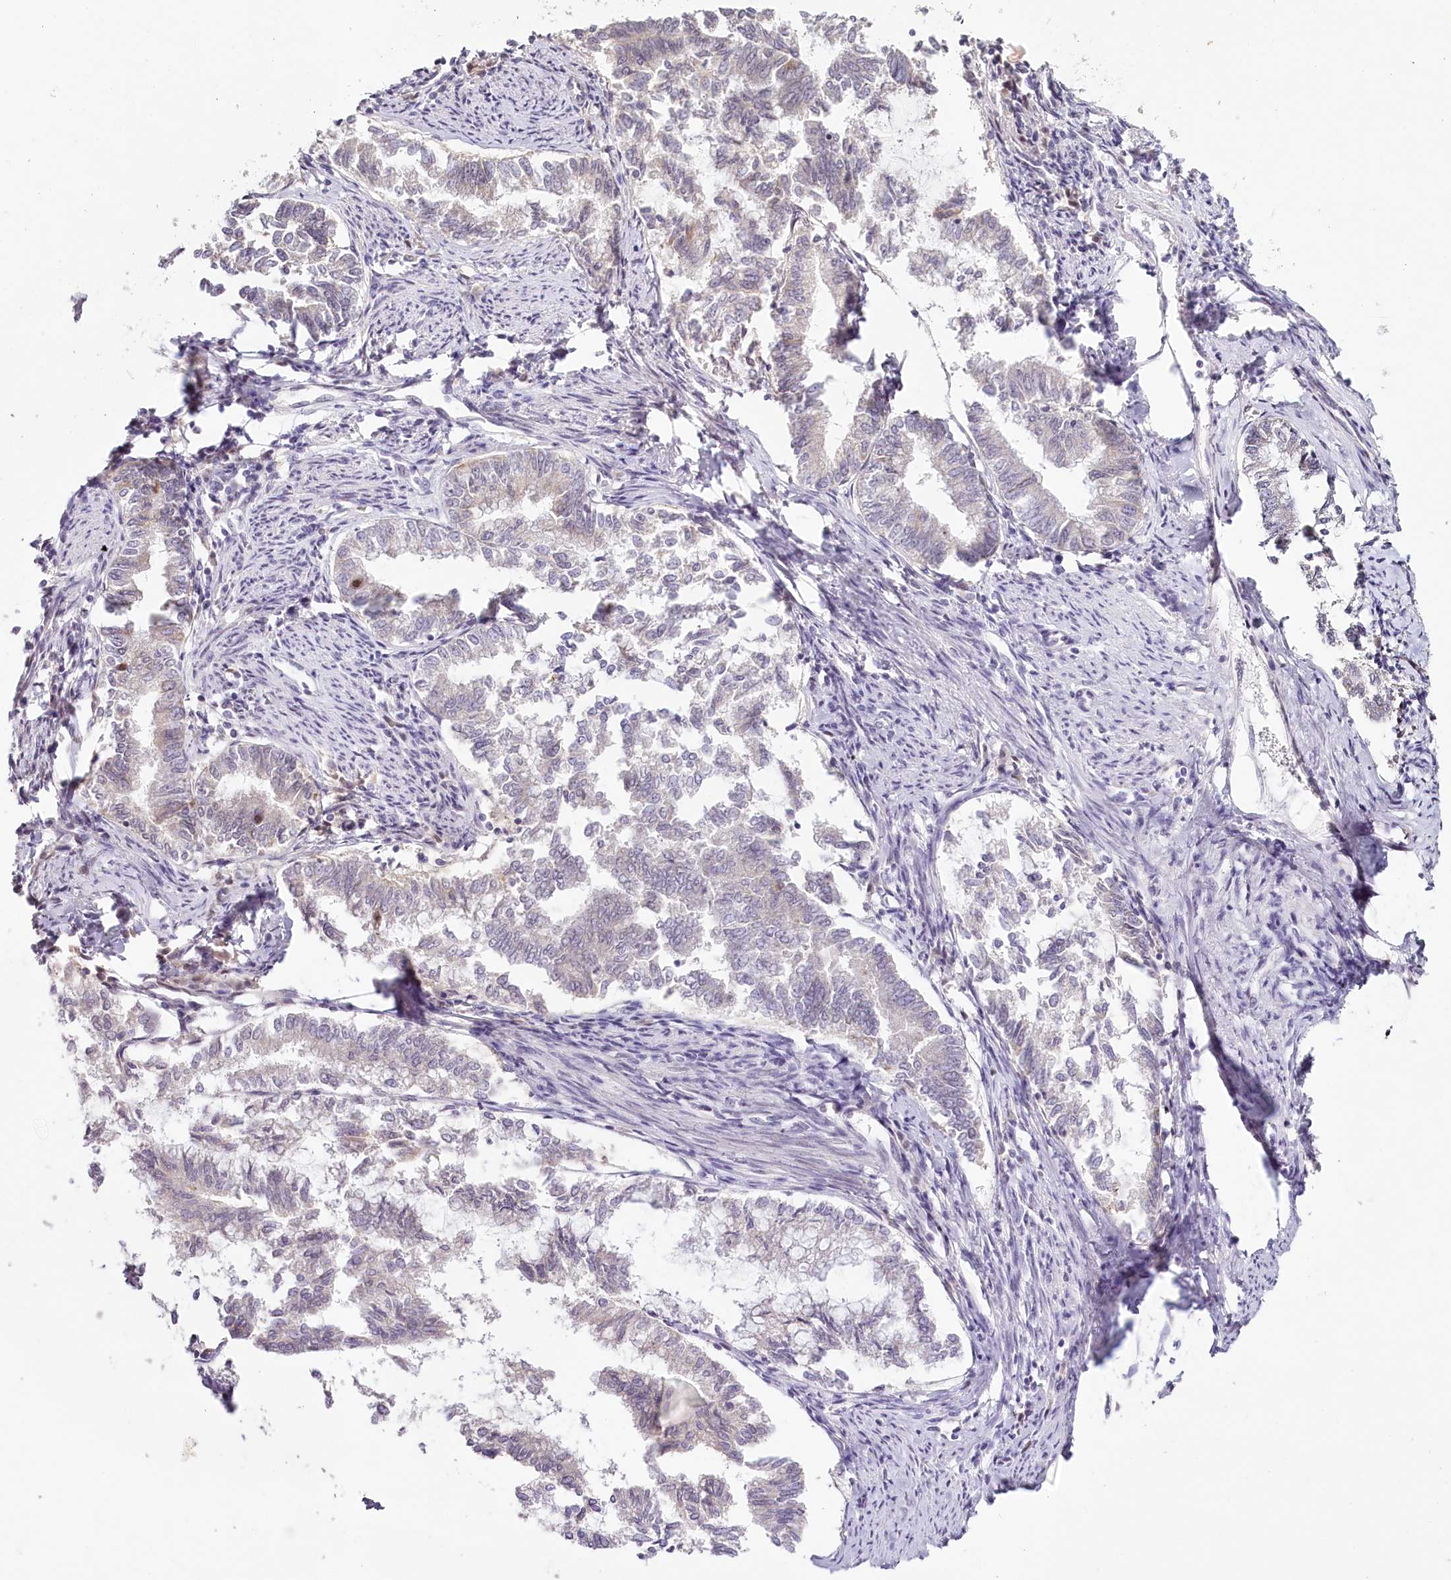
{"staining": {"intensity": "negative", "quantity": "none", "location": "none"}, "tissue": "endometrial cancer", "cell_type": "Tumor cells", "image_type": "cancer", "snomed": [{"axis": "morphology", "description": "Adenocarcinoma, NOS"}, {"axis": "topography", "description": "Endometrium"}], "caption": "A high-resolution histopathology image shows immunohistochemistry (IHC) staining of endometrial adenocarcinoma, which reveals no significant expression in tumor cells.", "gene": "HPD", "patient": {"sex": "female", "age": 79}}